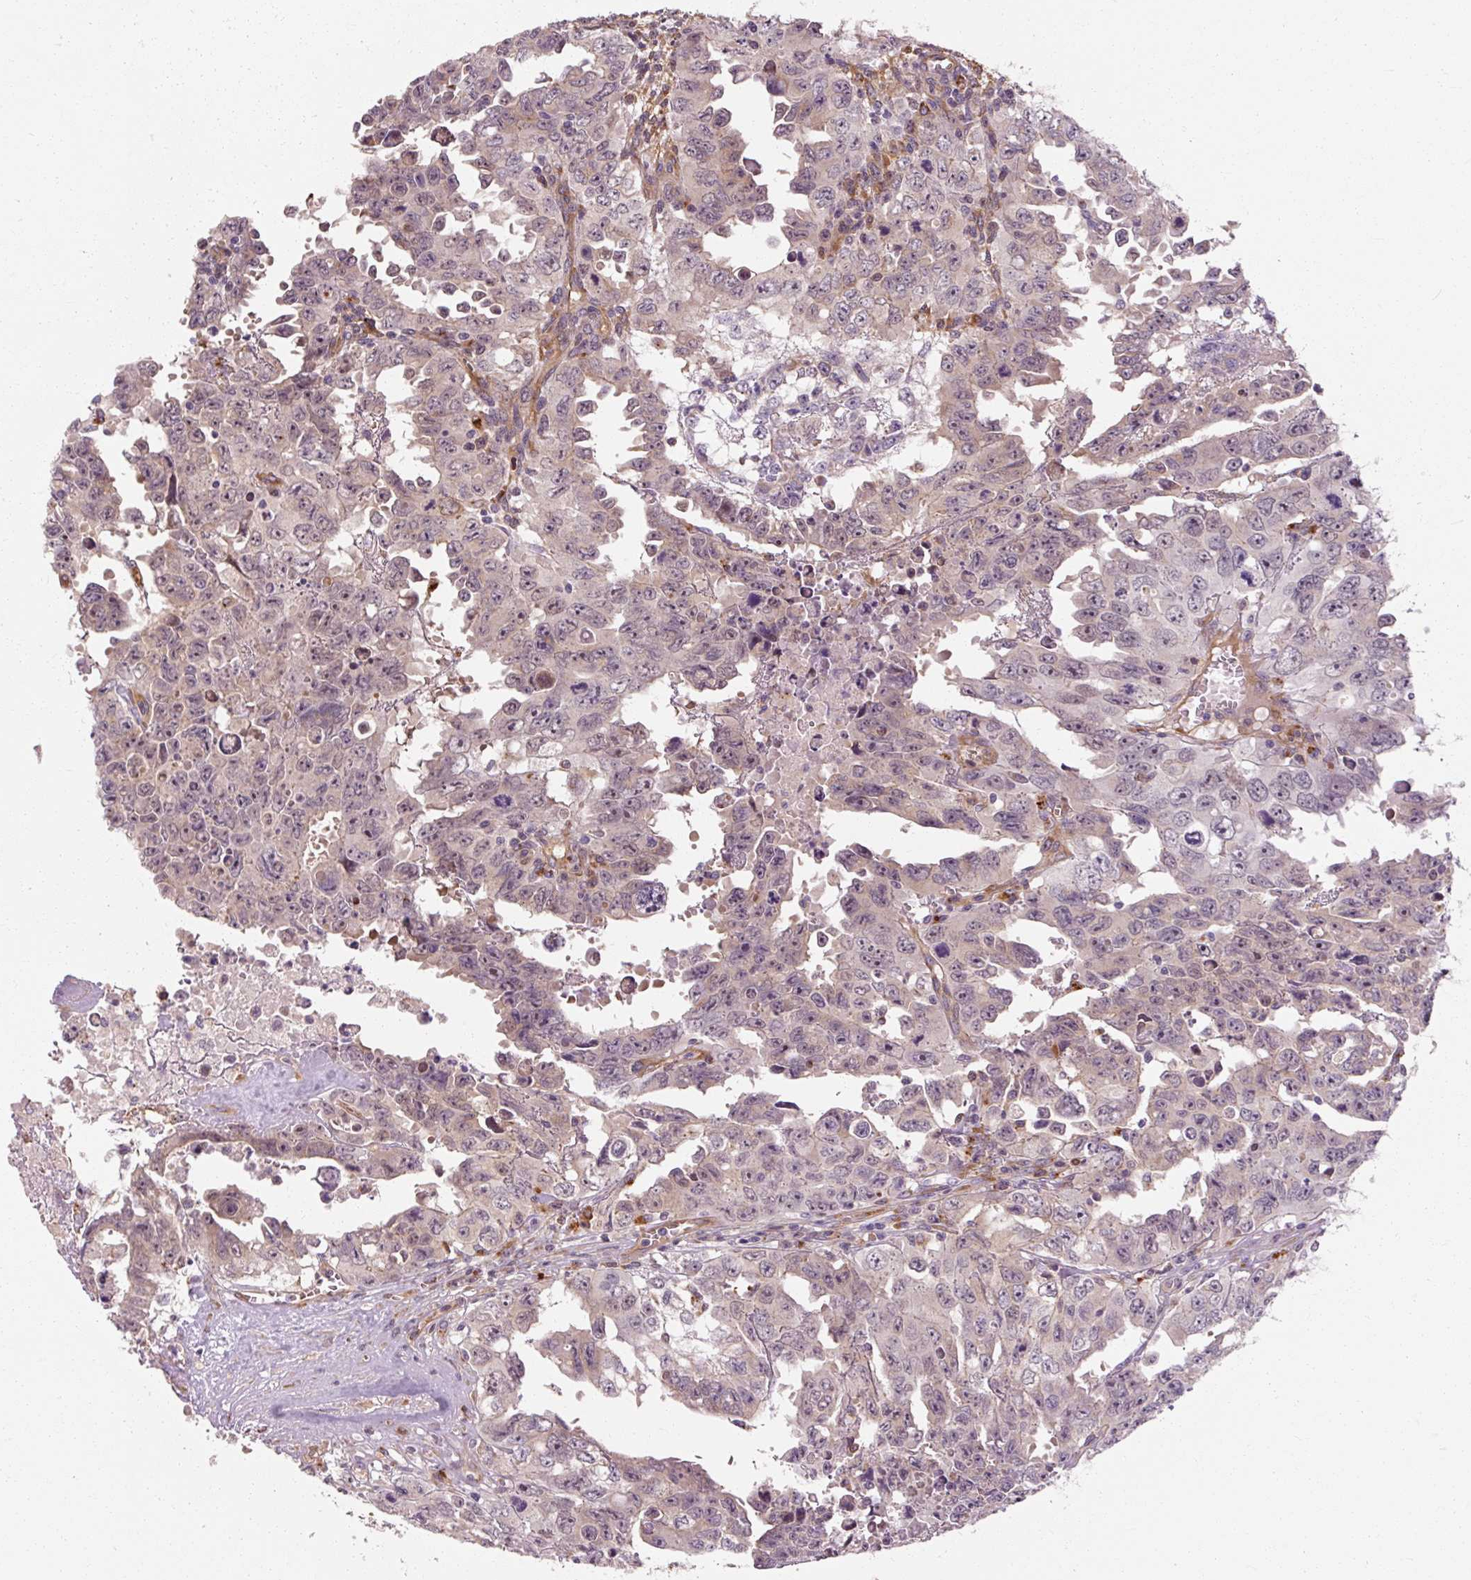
{"staining": {"intensity": "negative", "quantity": "none", "location": "none"}, "tissue": "testis cancer", "cell_type": "Tumor cells", "image_type": "cancer", "snomed": [{"axis": "morphology", "description": "Carcinoma, Embryonal, NOS"}, {"axis": "topography", "description": "Testis"}], "caption": "Immunohistochemistry (IHC) photomicrograph of testis cancer (embryonal carcinoma) stained for a protein (brown), which shows no positivity in tumor cells. The staining was performed using DAB to visualize the protein expression in brown, while the nuclei were stained in blue with hematoxylin (Magnification: 20x).", "gene": "TBC1D4", "patient": {"sex": "male", "age": 24}}